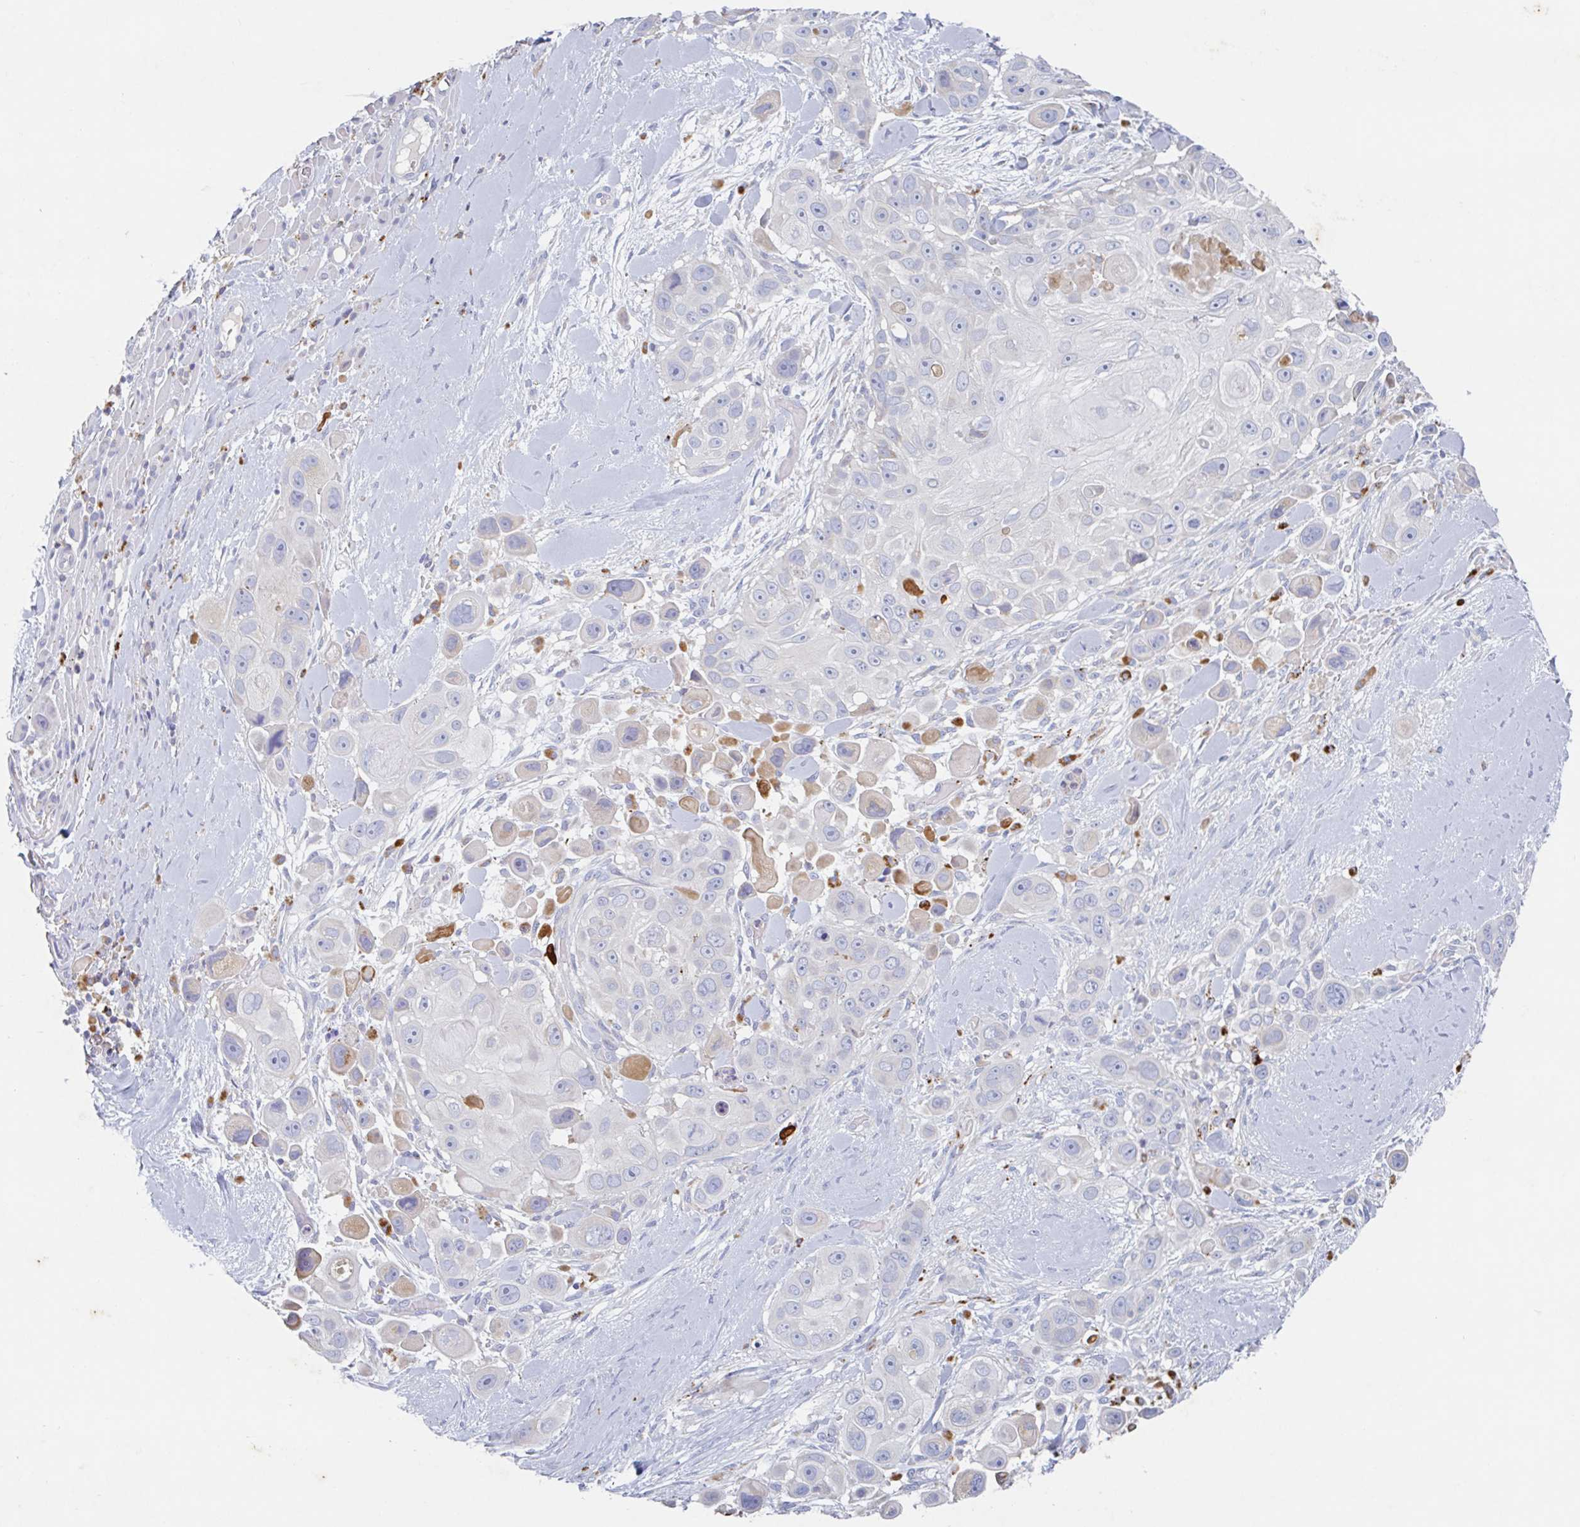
{"staining": {"intensity": "moderate", "quantity": "<25%", "location": "cytoplasmic/membranous"}, "tissue": "skin cancer", "cell_type": "Tumor cells", "image_type": "cancer", "snomed": [{"axis": "morphology", "description": "Squamous cell carcinoma, NOS"}, {"axis": "topography", "description": "Skin"}], "caption": "Human skin cancer stained with a protein marker exhibits moderate staining in tumor cells.", "gene": "MANBA", "patient": {"sex": "male", "age": 67}}